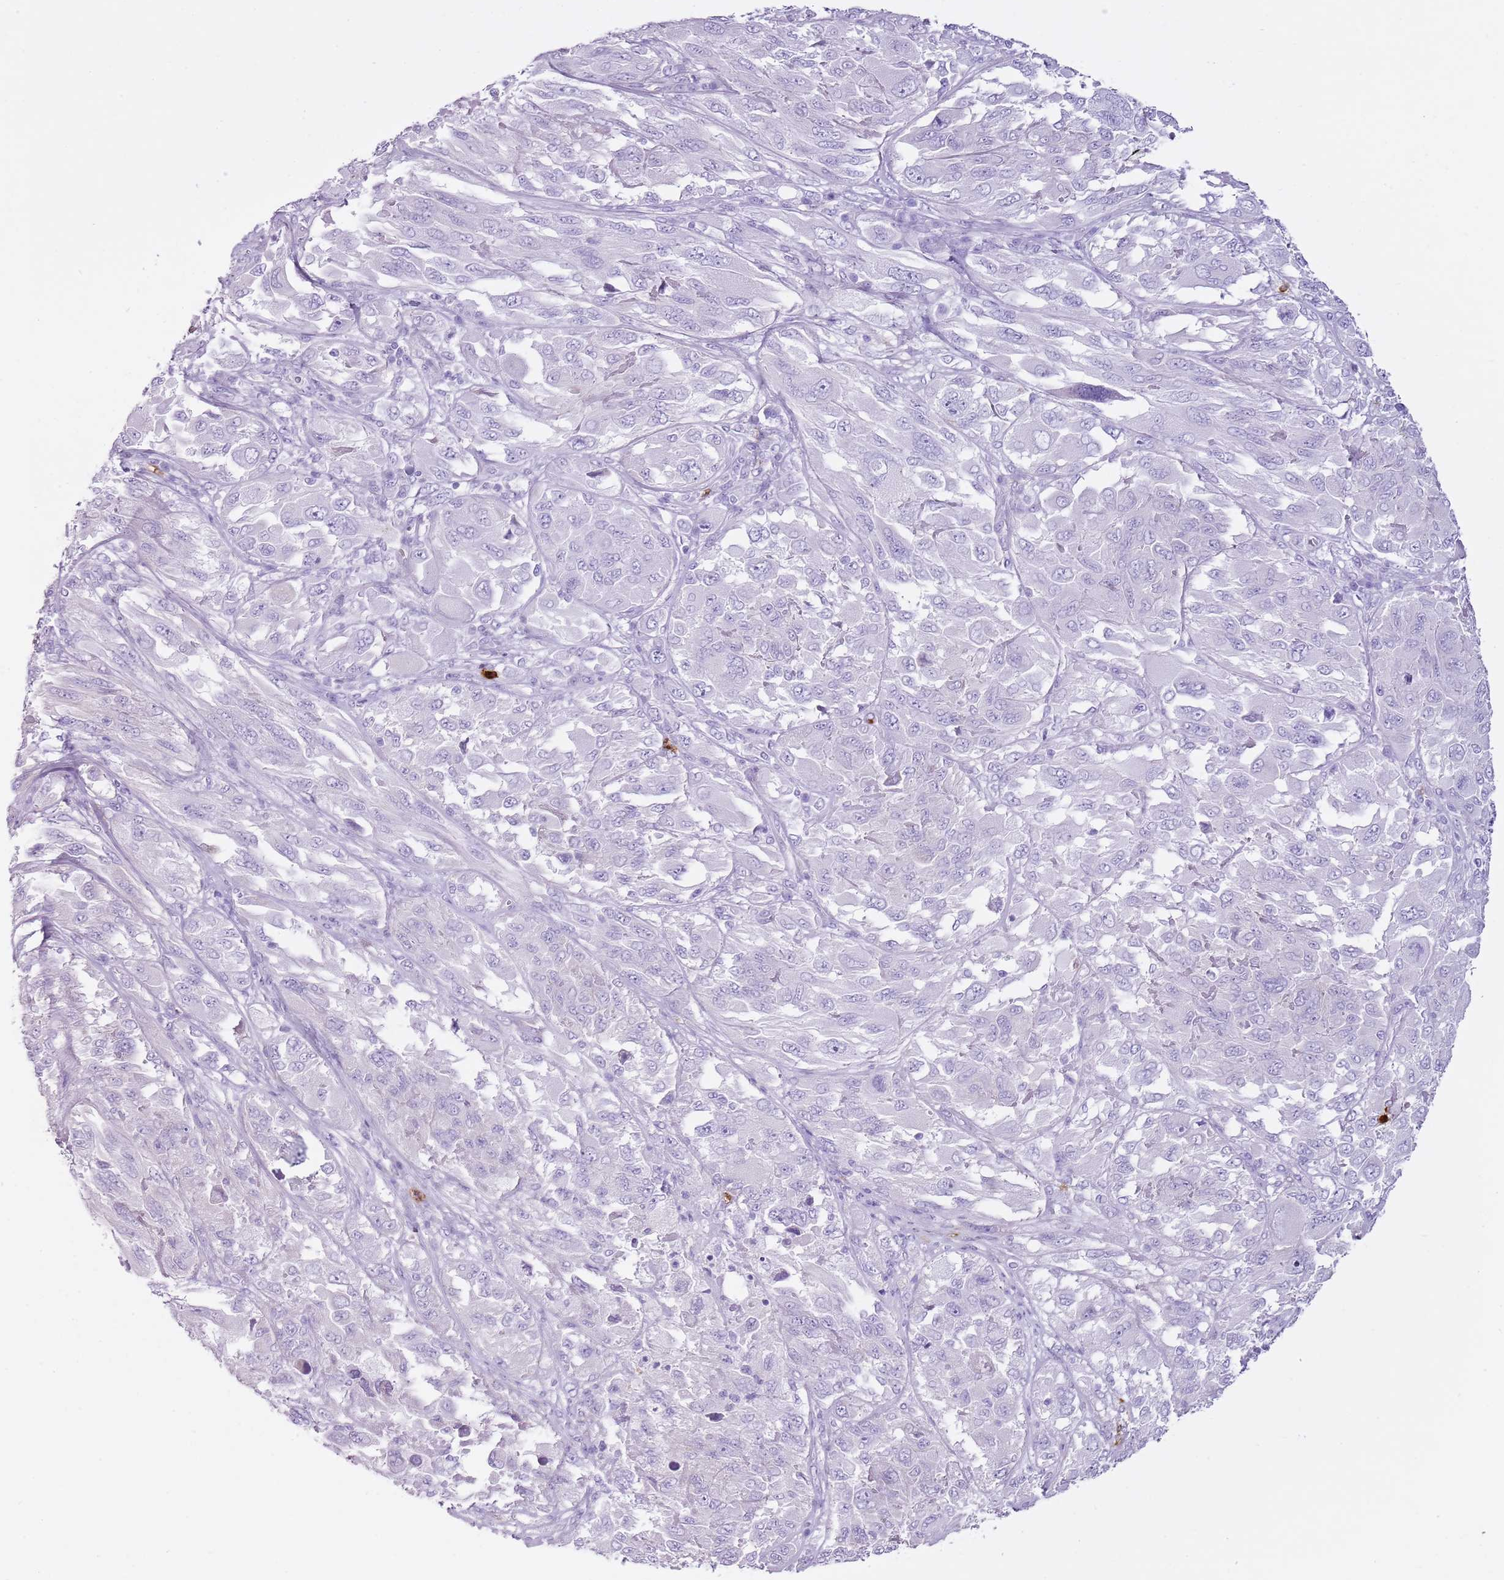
{"staining": {"intensity": "negative", "quantity": "none", "location": "none"}, "tissue": "melanoma", "cell_type": "Tumor cells", "image_type": "cancer", "snomed": [{"axis": "morphology", "description": "Malignant melanoma, NOS"}, {"axis": "topography", "description": "Skin"}], "caption": "The photomicrograph displays no staining of tumor cells in malignant melanoma. (Brightfield microscopy of DAB (3,3'-diaminobenzidine) immunohistochemistry at high magnification).", "gene": "CD177", "patient": {"sex": "female", "age": 91}}